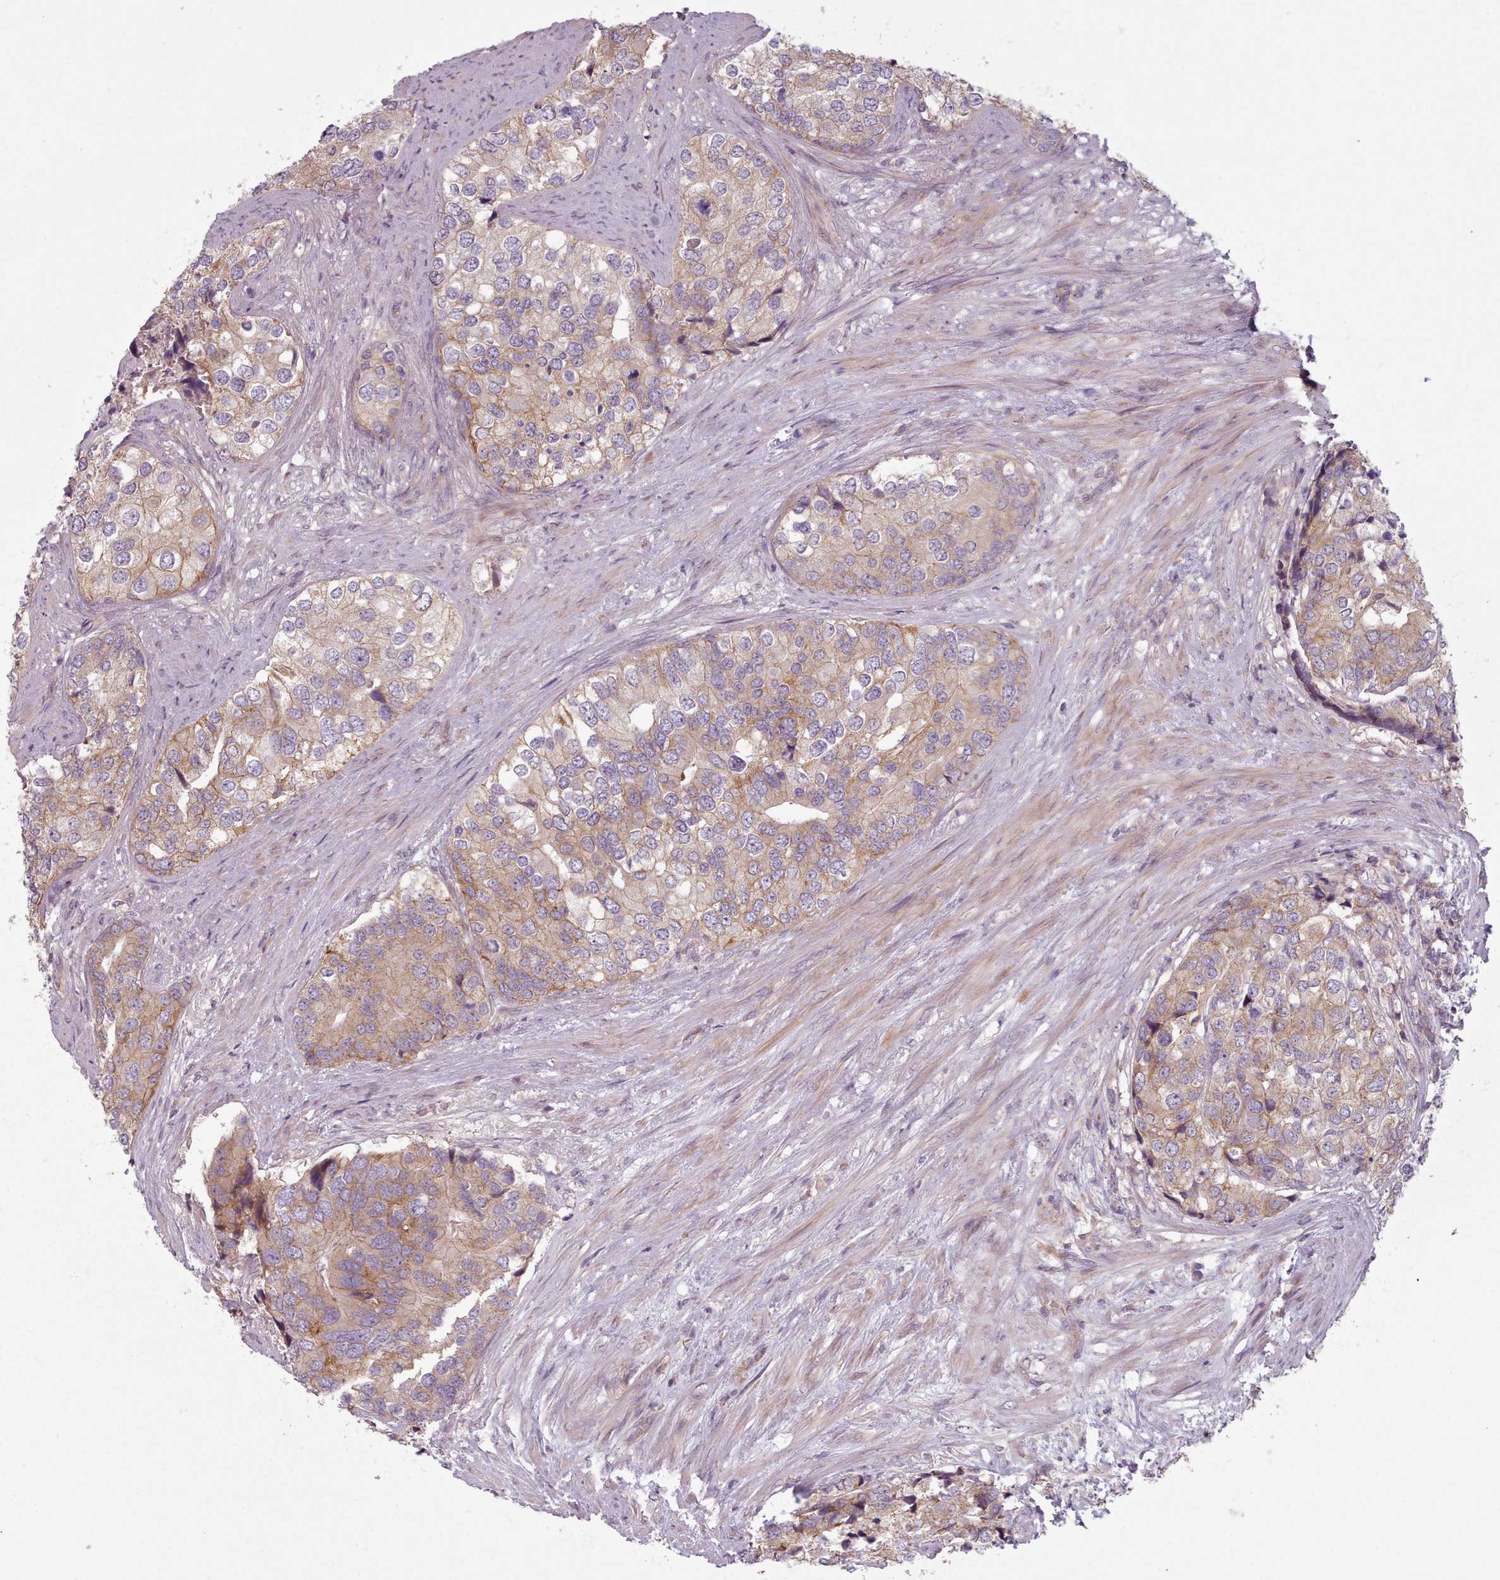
{"staining": {"intensity": "moderate", "quantity": "<25%", "location": "cytoplasmic/membranous"}, "tissue": "prostate cancer", "cell_type": "Tumor cells", "image_type": "cancer", "snomed": [{"axis": "morphology", "description": "Adenocarcinoma, High grade"}, {"axis": "topography", "description": "Prostate"}], "caption": "A high-resolution histopathology image shows IHC staining of prostate cancer (high-grade adenocarcinoma), which demonstrates moderate cytoplasmic/membranous staining in approximately <25% of tumor cells.", "gene": "NT5DC2", "patient": {"sex": "male", "age": 62}}